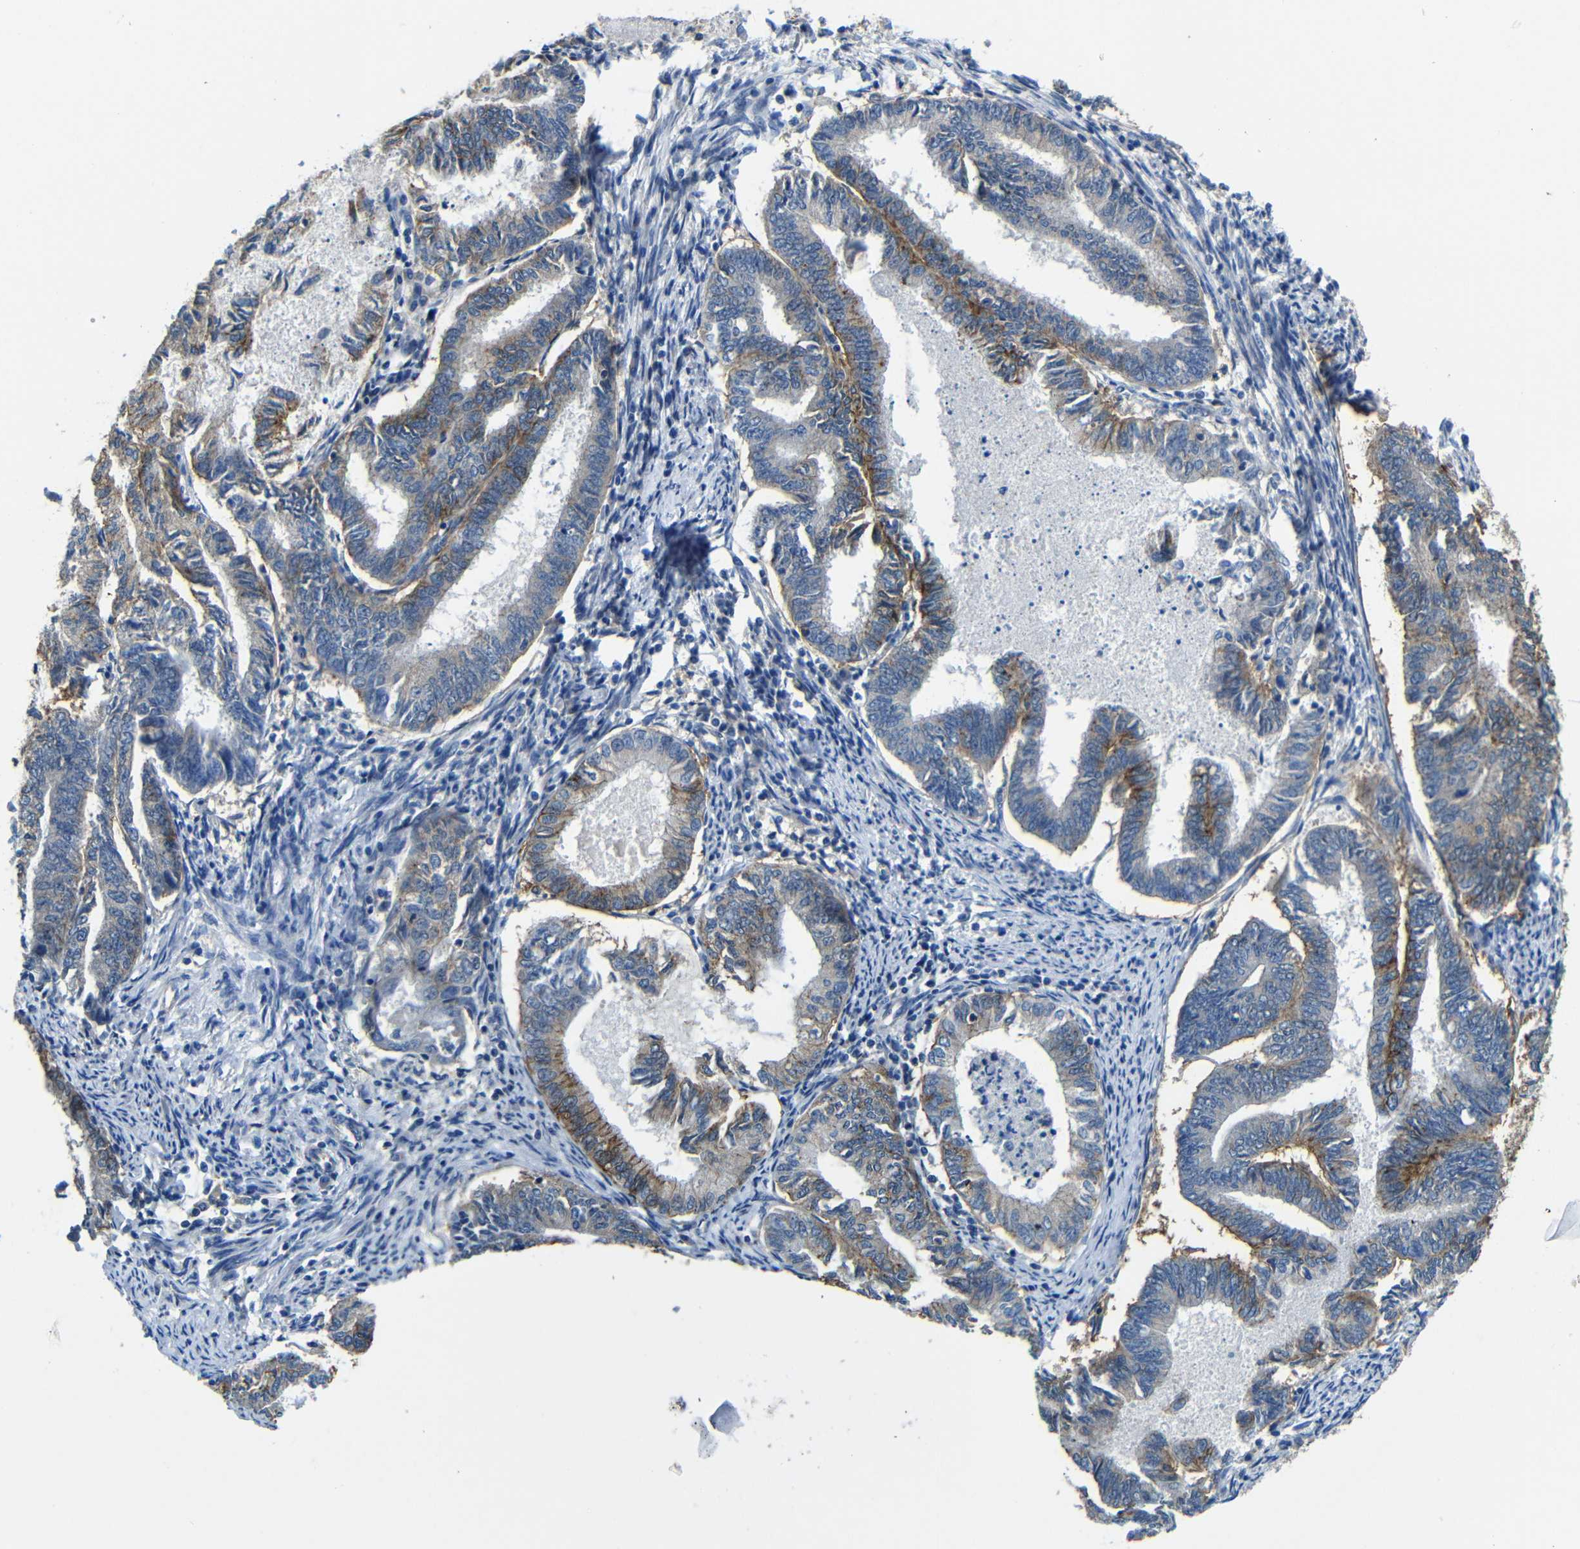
{"staining": {"intensity": "moderate", "quantity": "25%-75%", "location": "cytoplasmic/membranous"}, "tissue": "endometrial cancer", "cell_type": "Tumor cells", "image_type": "cancer", "snomed": [{"axis": "morphology", "description": "Adenocarcinoma, NOS"}, {"axis": "topography", "description": "Endometrium"}], "caption": "Immunohistochemical staining of human endometrial adenocarcinoma shows medium levels of moderate cytoplasmic/membranous positivity in about 25%-75% of tumor cells. (DAB = brown stain, brightfield microscopy at high magnification).", "gene": "ZNF90", "patient": {"sex": "female", "age": 86}}